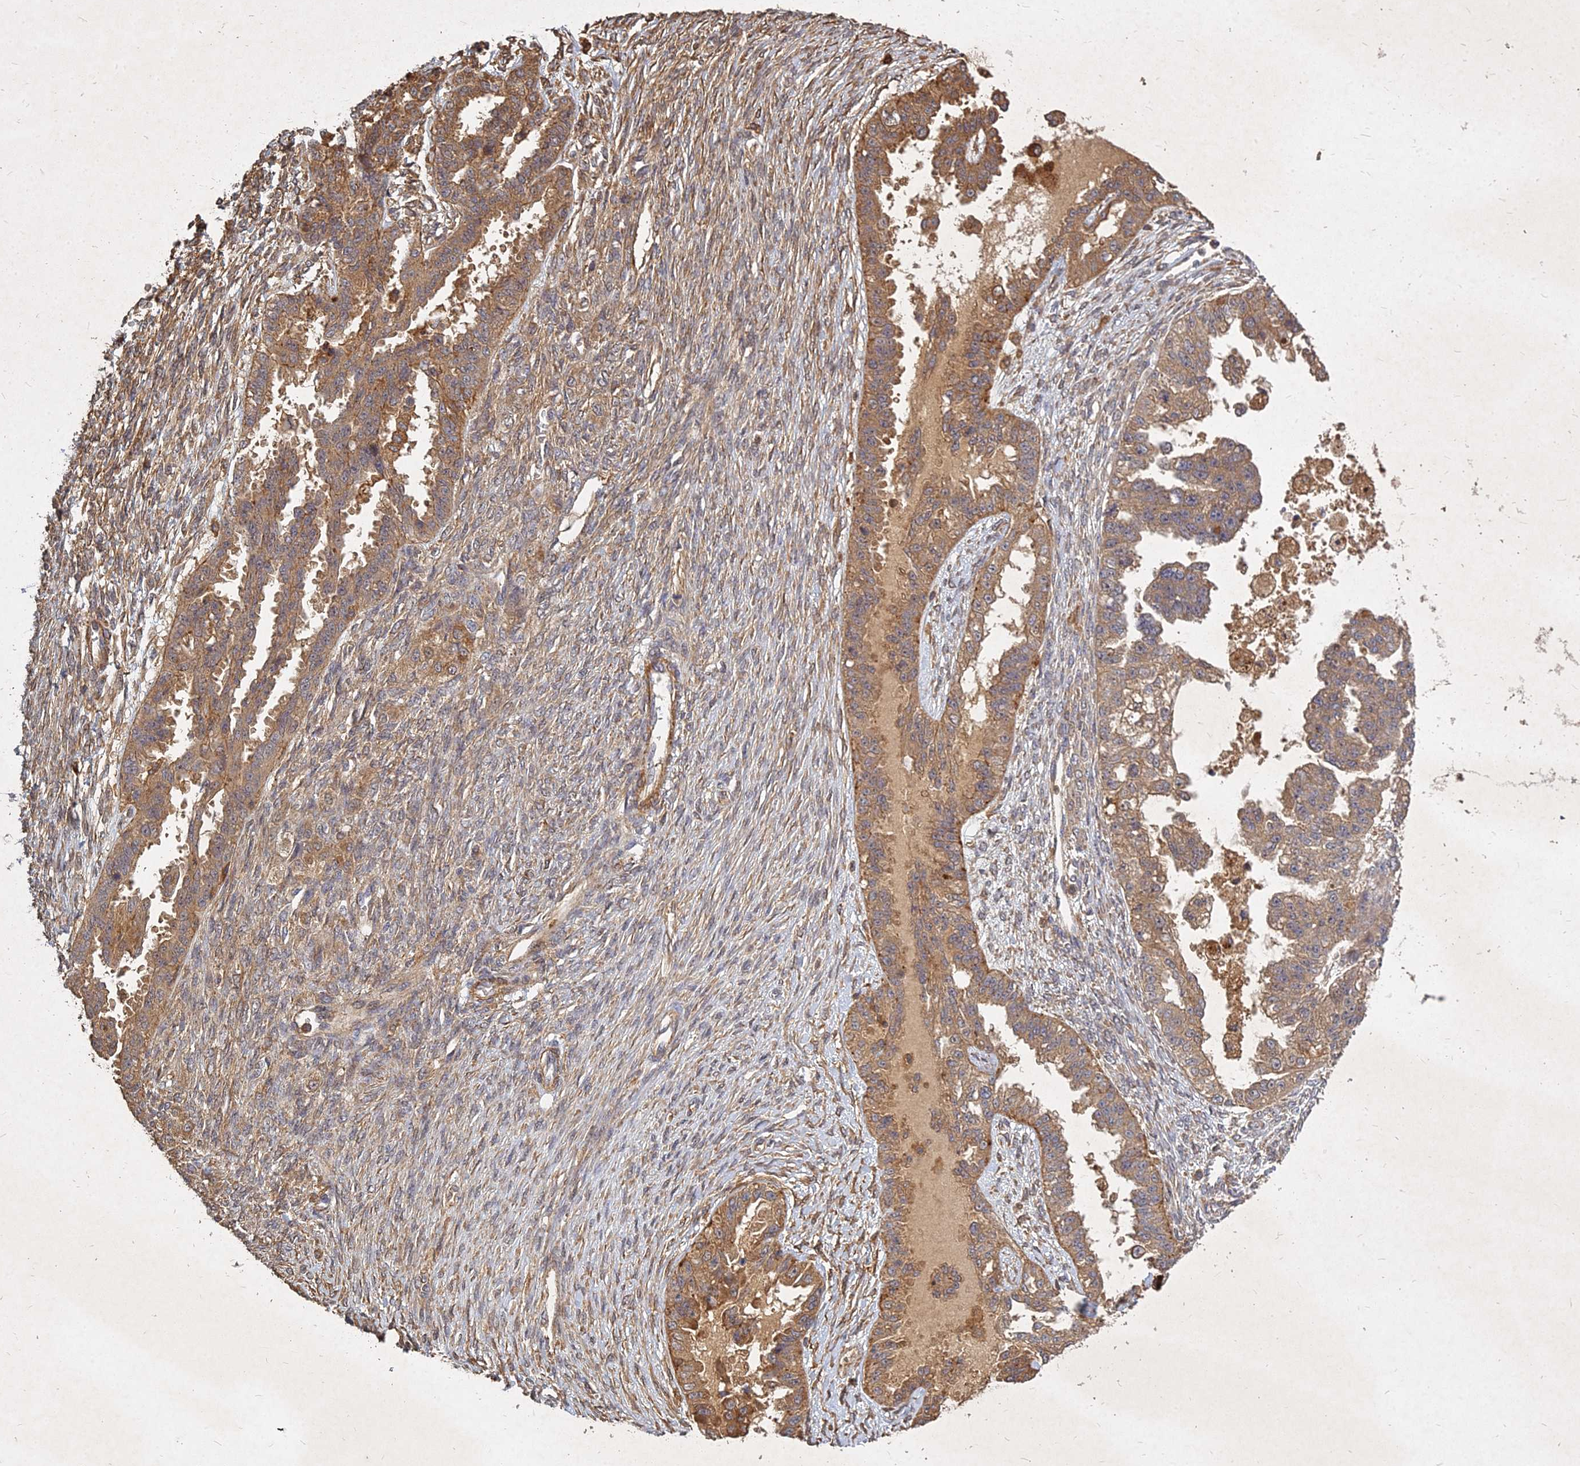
{"staining": {"intensity": "moderate", "quantity": ">75%", "location": "cytoplasmic/membranous"}, "tissue": "ovarian cancer", "cell_type": "Tumor cells", "image_type": "cancer", "snomed": [{"axis": "morphology", "description": "Cystadenocarcinoma, serous, NOS"}, {"axis": "topography", "description": "Ovary"}], "caption": "Protein expression analysis of serous cystadenocarcinoma (ovarian) reveals moderate cytoplasmic/membranous staining in about >75% of tumor cells.", "gene": "UBE2W", "patient": {"sex": "female", "age": 58}}